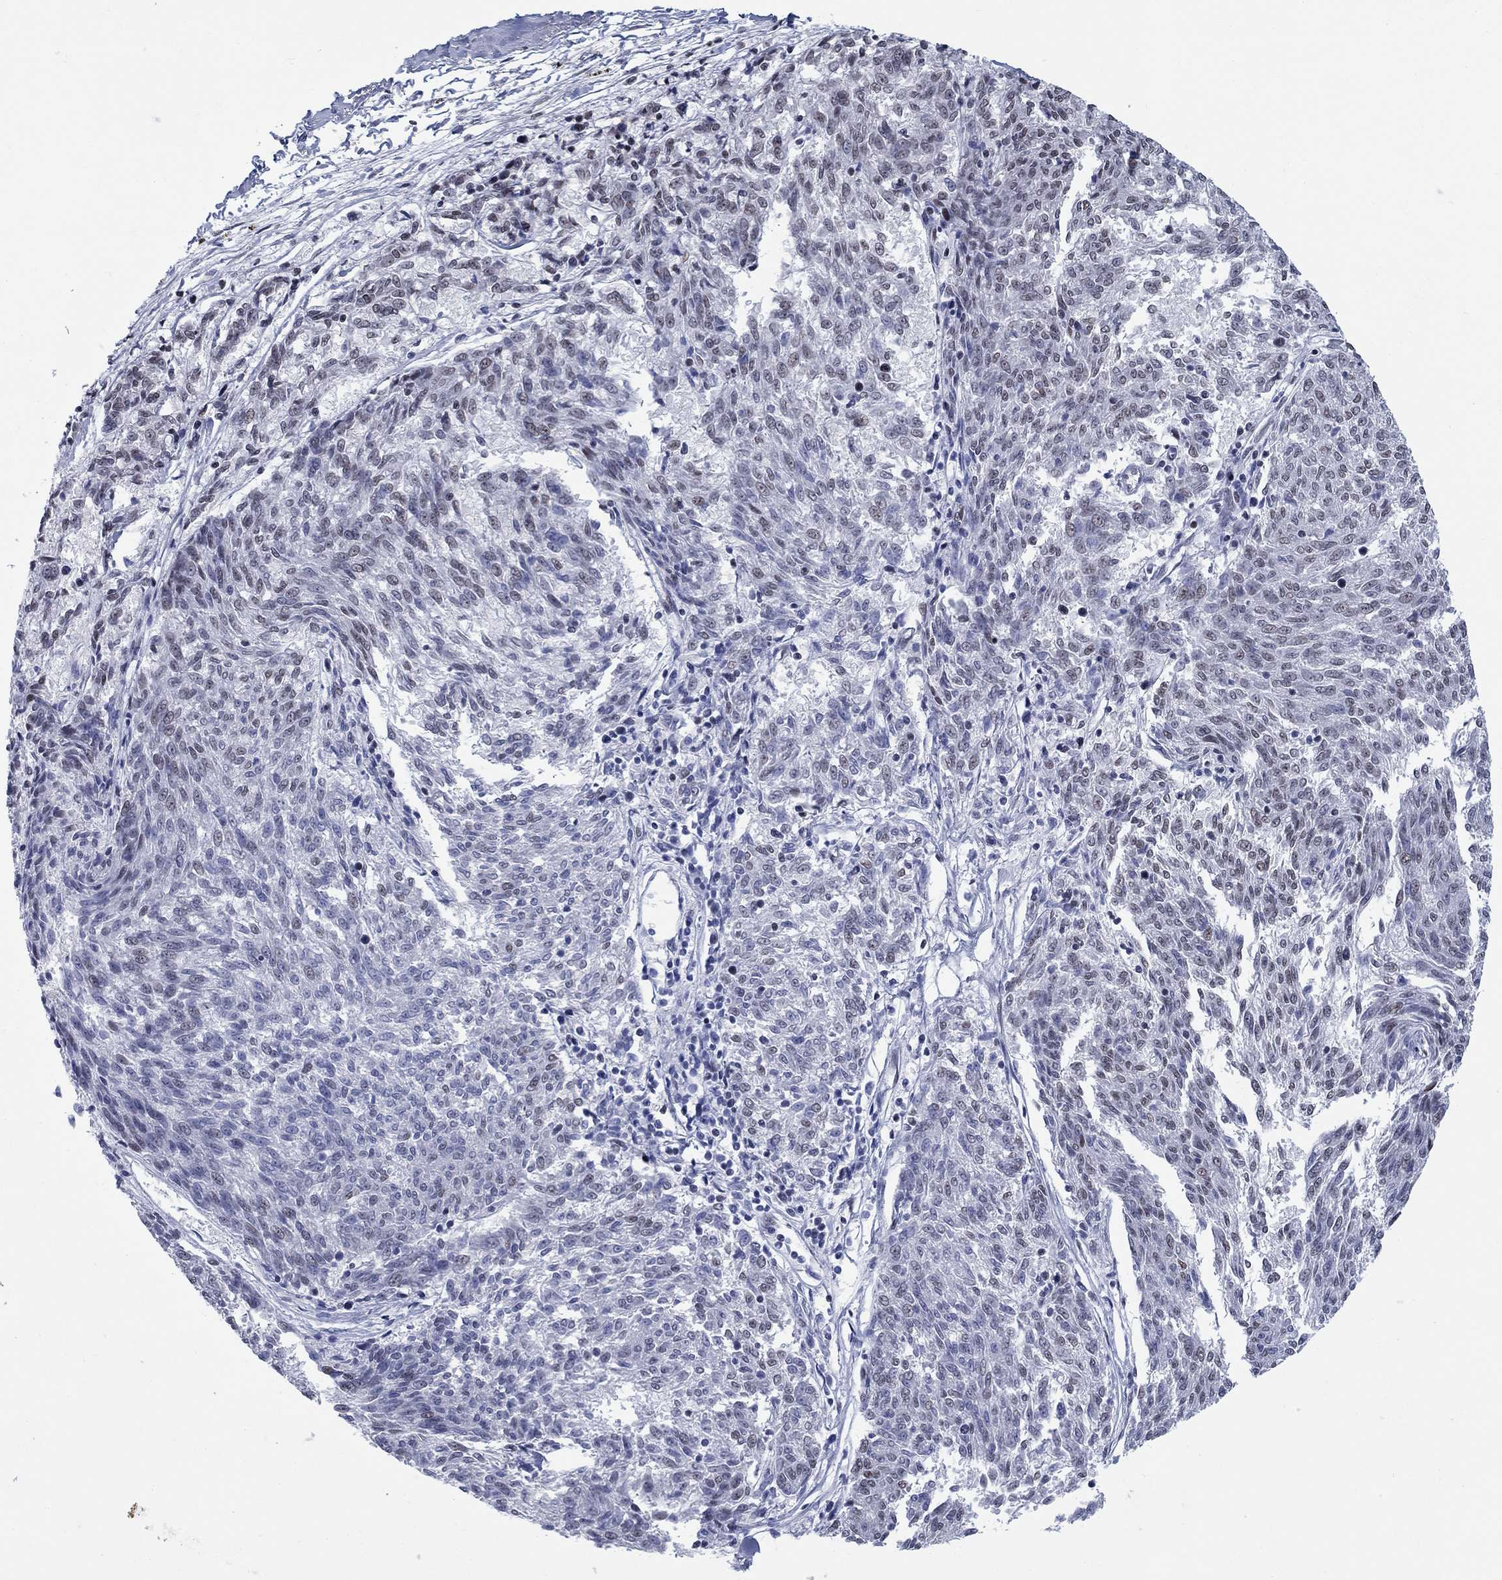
{"staining": {"intensity": "weak", "quantity": "<25%", "location": "nuclear"}, "tissue": "melanoma", "cell_type": "Tumor cells", "image_type": "cancer", "snomed": [{"axis": "morphology", "description": "Malignant melanoma, NOS"}, {"axis": "topography", "description": "Skin"}], "caption": "The immunohistochemistry image has no significant positivity in tumor cells of melanoma tissue.", "gene": "NPAS3", "patient": {"sex": "female", "age": 72}}